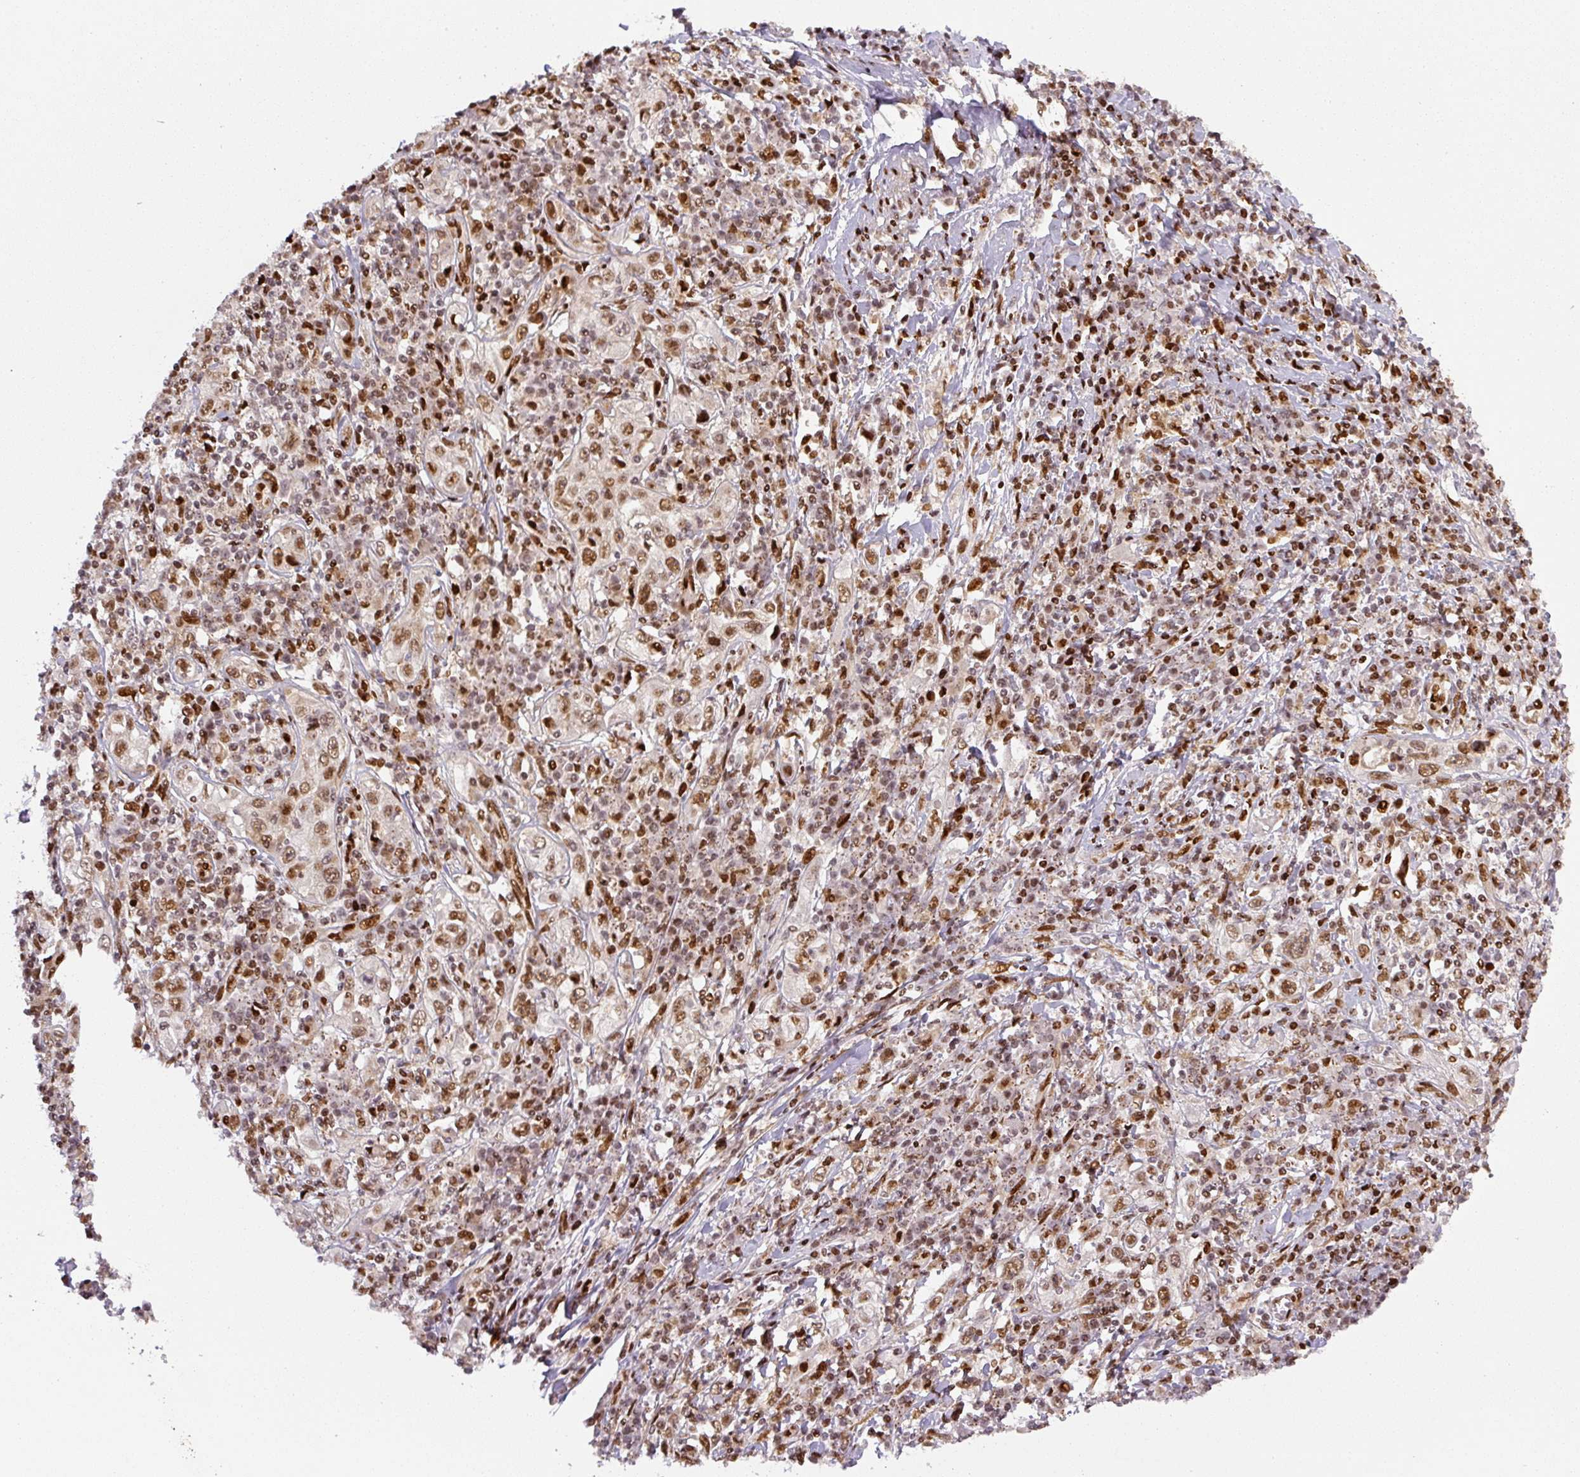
{"staining": {"intensity": "moderate", "quantity": ">75%", "location": "nuclear"}, "tissue": "cervical cancer", "cell_type": "Tumor cells", "image_type": "cancer", "snomed": [{"axis": "morphology", "description": "Squamous cell carcinoma, NOS"}, {"axis": "topography", "description": "Cervix"}], "caption": "Immunohistochemical staining of human squamous cell carcinoma (cervical) shows medium levels of moderate nuclear protein positivity in approximately >75% of tumor cells.", "gene": "PYDC2", "patient": {"sex": "female", "age": 46}}